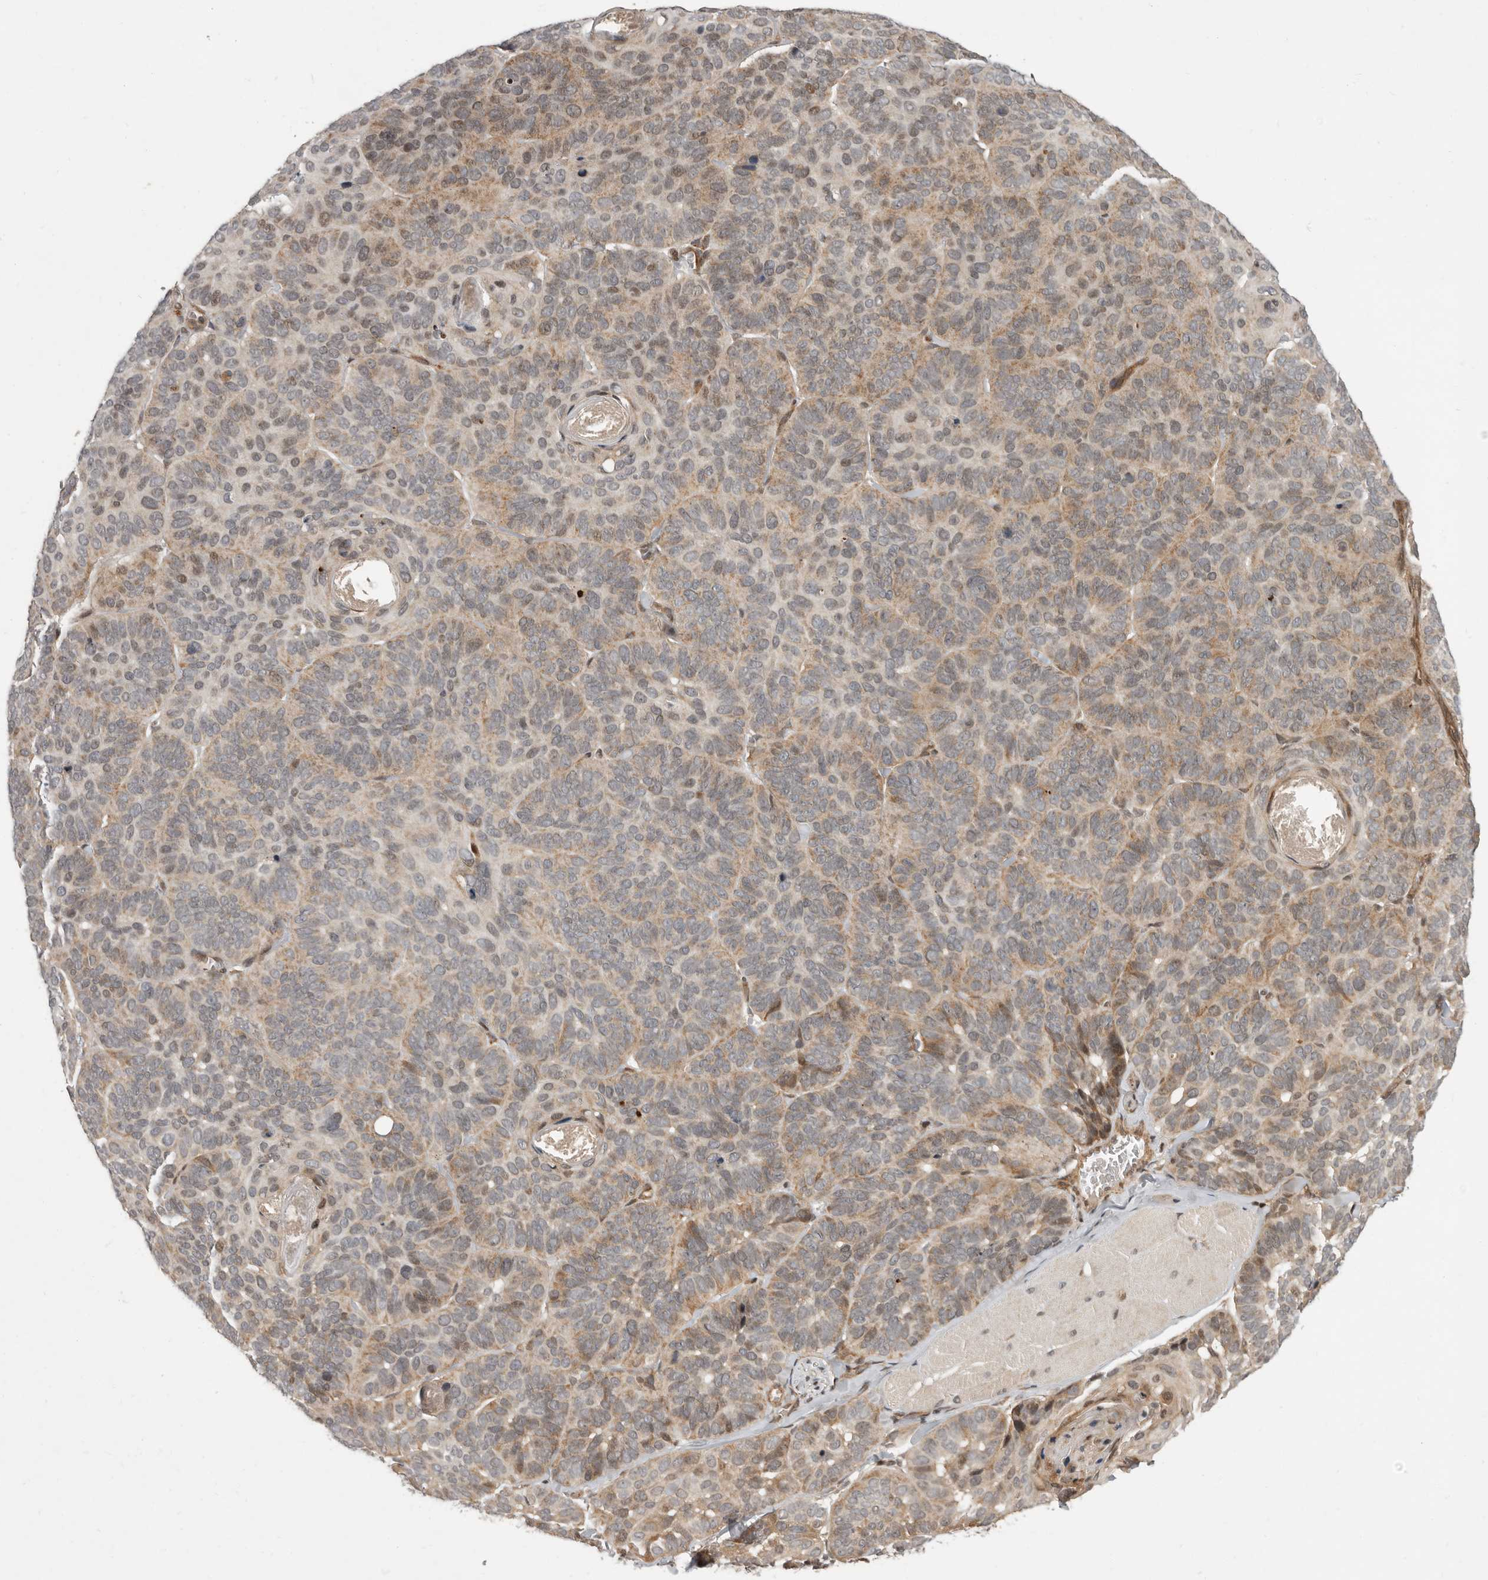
{"staining": {"intensity": "moderate", "quantity": "<25%", "location": "nuclear"}, "tissue": "skin cancer", "cell_type": "Tumor cells", "image_type": "cancer", "snomed": [{"axis": "morphology", "description": "Basal cell carcinoma"}, {"axis": "topography", "description": "Skin"}], "caption": "This photomicrograph displays IHC staining of basal cell carcinoma (skin), with low moderate nuclear staining in approximately <25% of tumor cells.", "gene": "RABIF", "patient": {"sex": "male", "age": 62}}